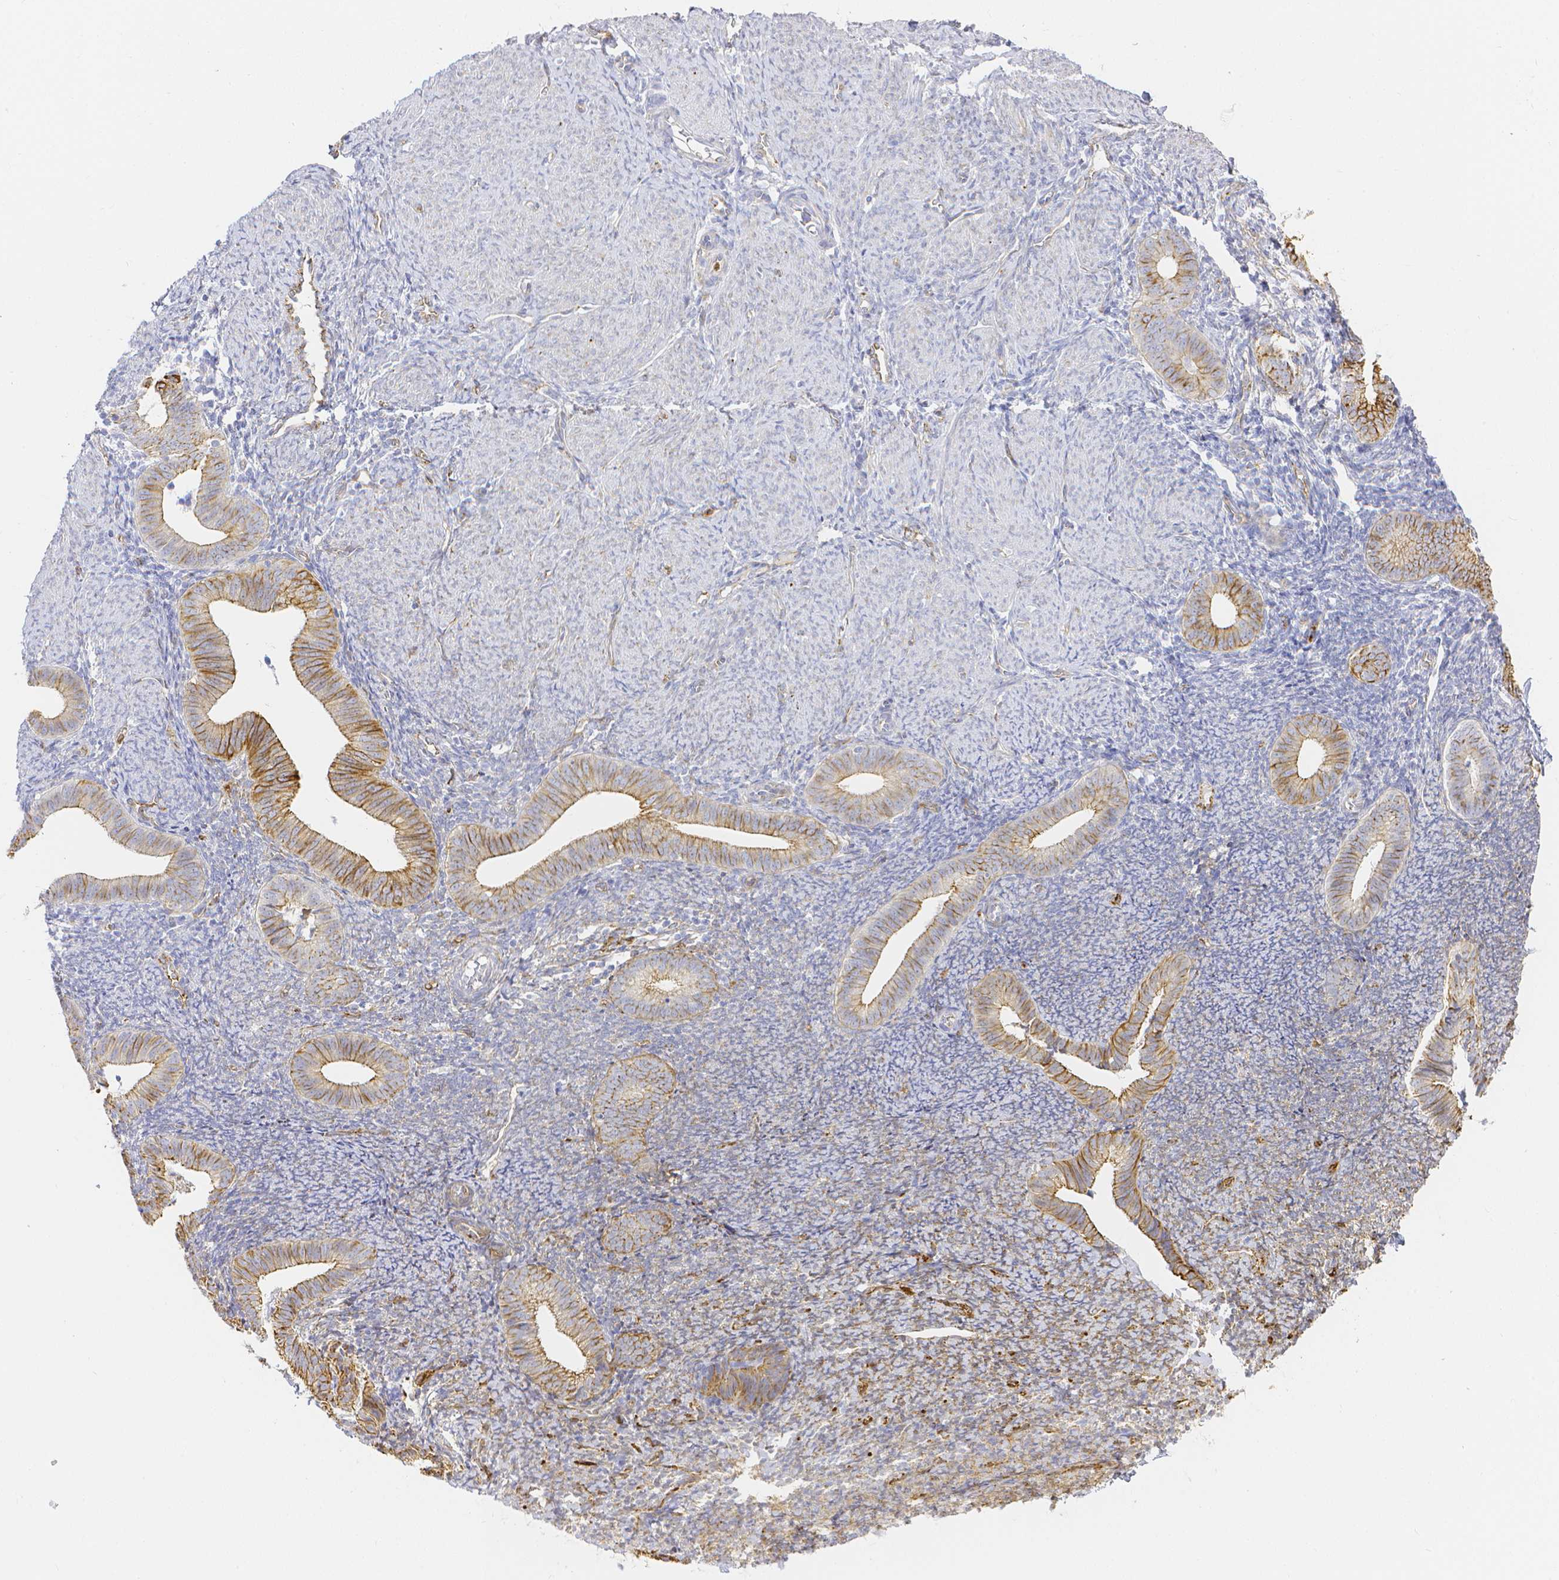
{"staining": {"intensity": "negative", "quantity": "none", "location": "none"}, "tissue": "endometrium", "cell_type": "Cells in endometrial stroma", "image_type": "normal", "snomed": [{"axis": "morphology", "description": "Normal tissue, NOS"}, {"axis": "topography", "description": "Endometrium"}], "caption": "Normal endometrium was stained to show a protein in brown. There is no significant staining in cells in endometrial stroma. (DAB IHC, high magnification).", "gene": "SMURF1", "patient": {"sex": "female", "age": 39}}